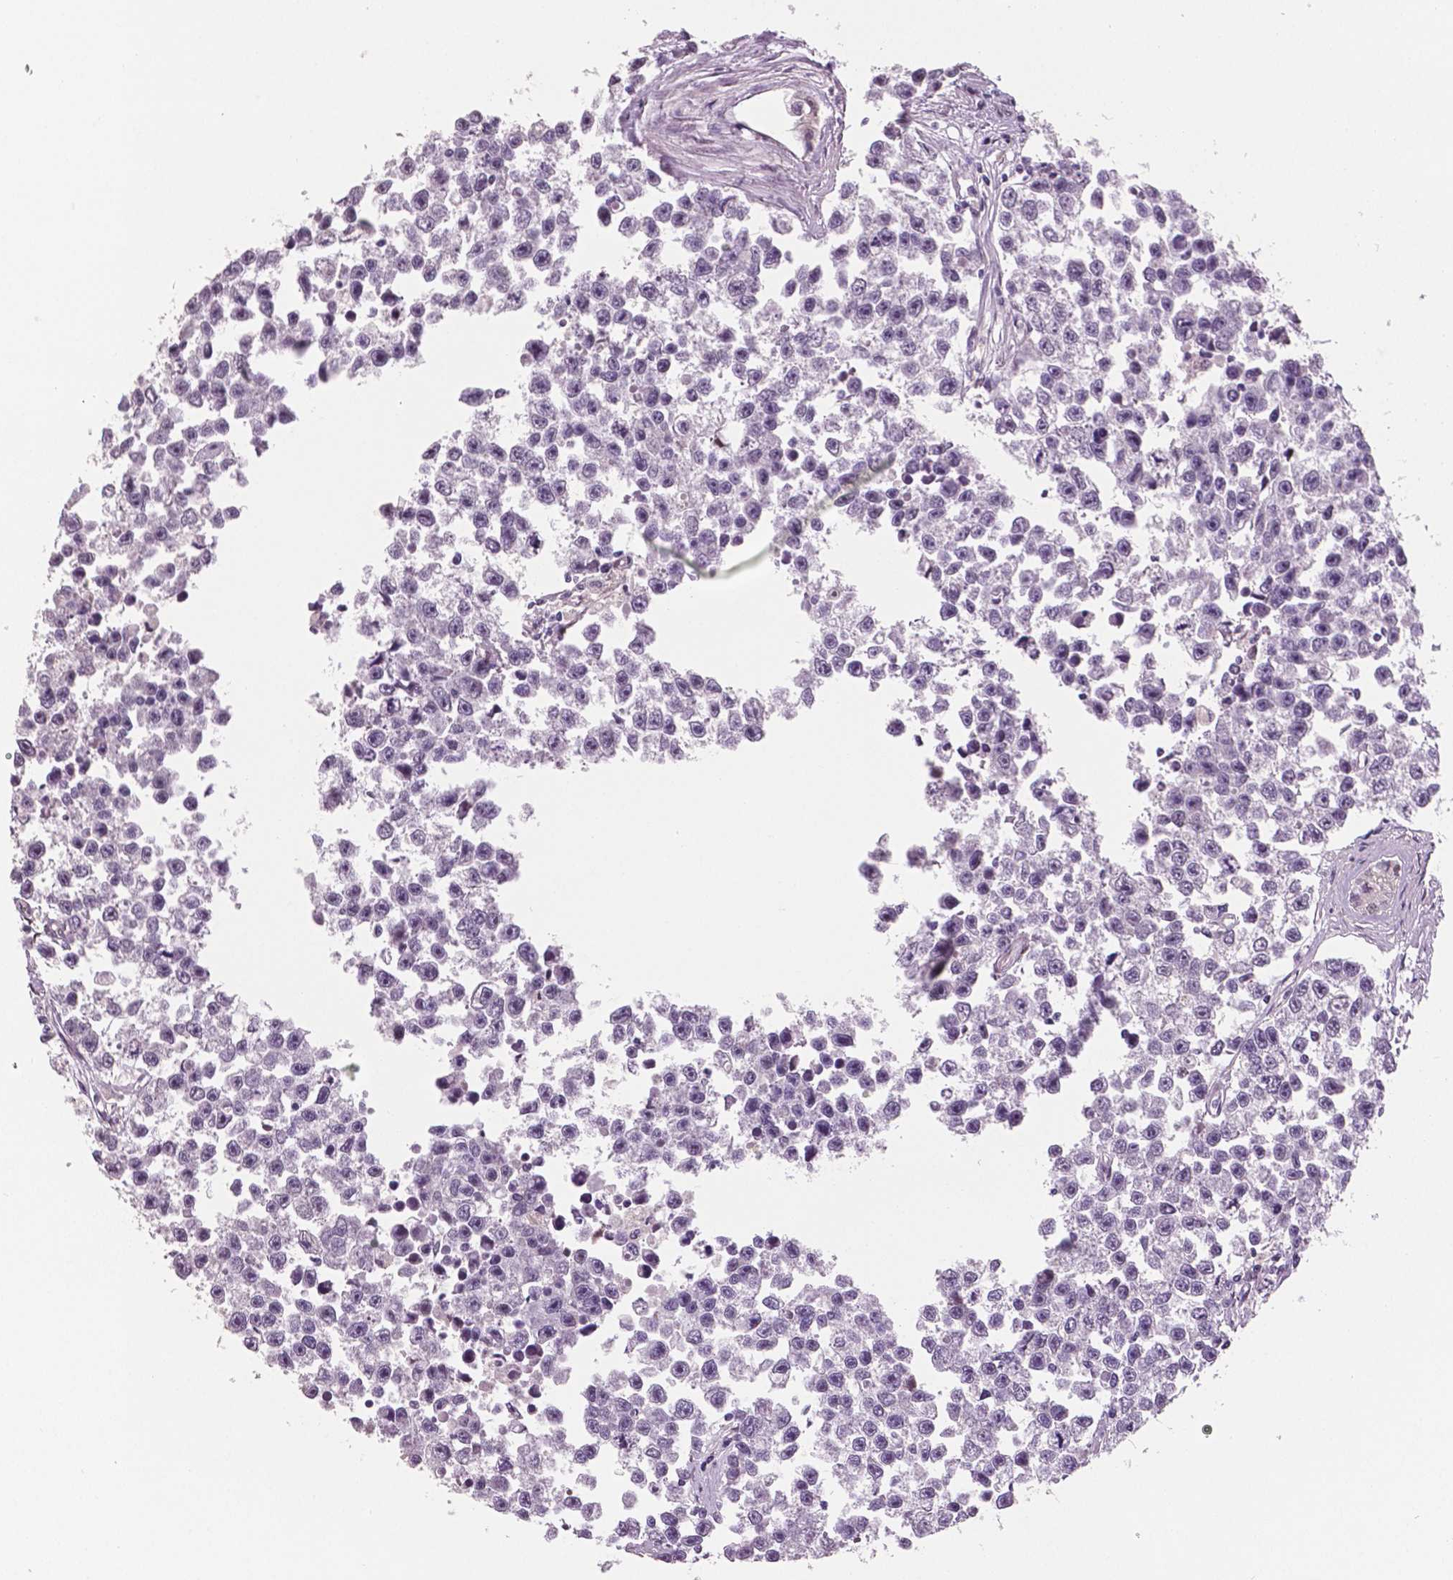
{"staining": {"intensity": "negative", "quantity": "none", "location": "none"}, "tissue": "testis cancer", "cell_type": "Tumor cells", "image_type": "cancer", "snomed": [{"axis": "morphology", "description": "Seminoma, NOS"}, {"axis": "topography", "description": "Testis"}], "caption": "There is no significant positivity in tumor cells of testis cancer.", "gene": "STAT3", "patient": {"sex": "male", "age": 26}}